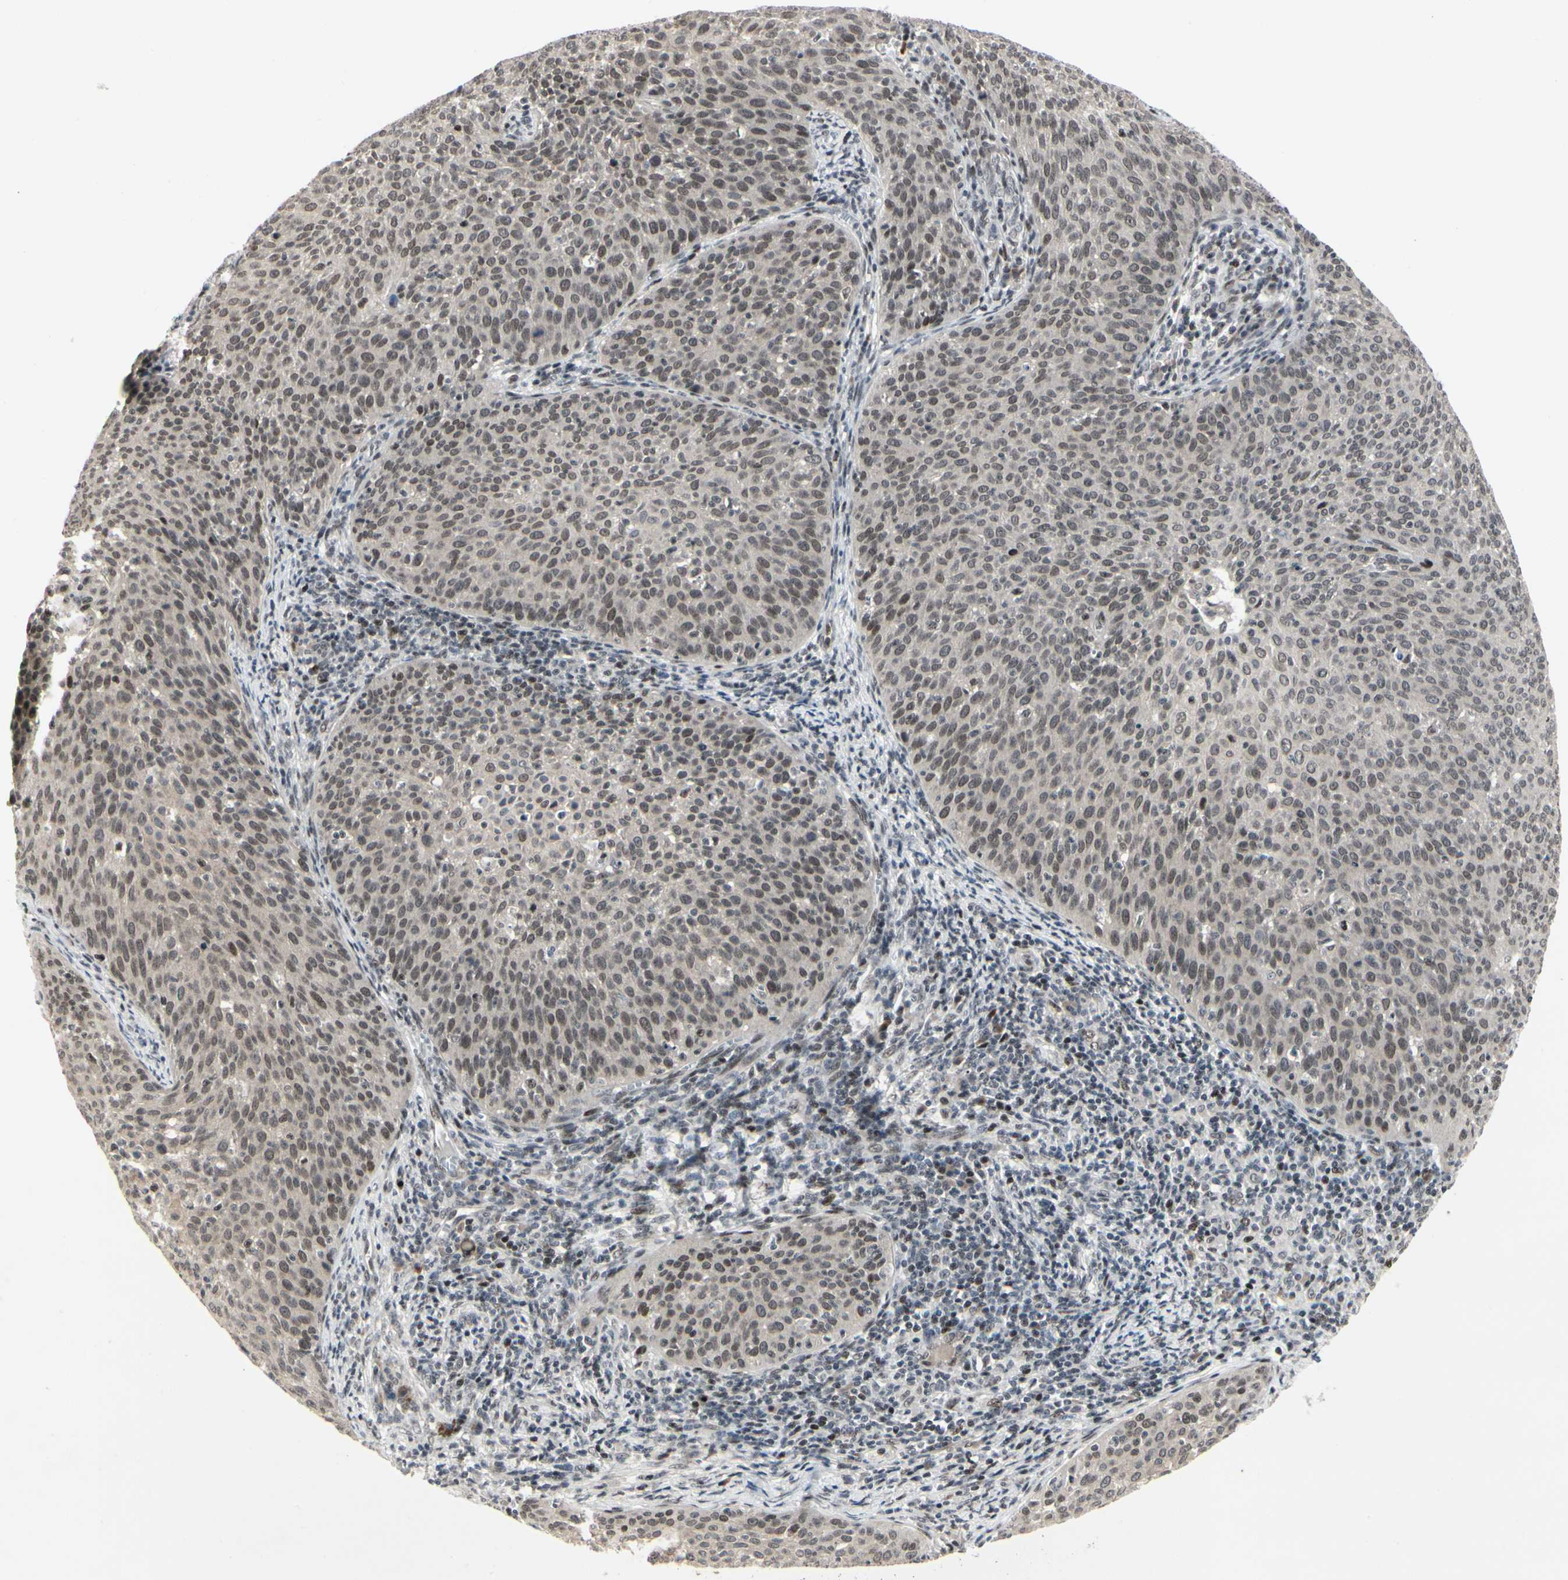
{"staining": {"intensity": "moderate", "quantity": "25%-75%", "location": "nuclear"}, "tissue": "cervical cancer", "cell_type": "Tumor cells", "image_type": "cancer", "snomed": [{"axis": "morphology", "description": "Squamous cell carcinoma, NOS"}, {"axis": "topography", "description": "Cervix"}], "caption": "Tumor cells display medium levels of moderate nuclear expression in about 25%-75% of cells in human cervical cancer.", "gene": "FOXJ2", "patient": {"sex": "female", "age": 38}}